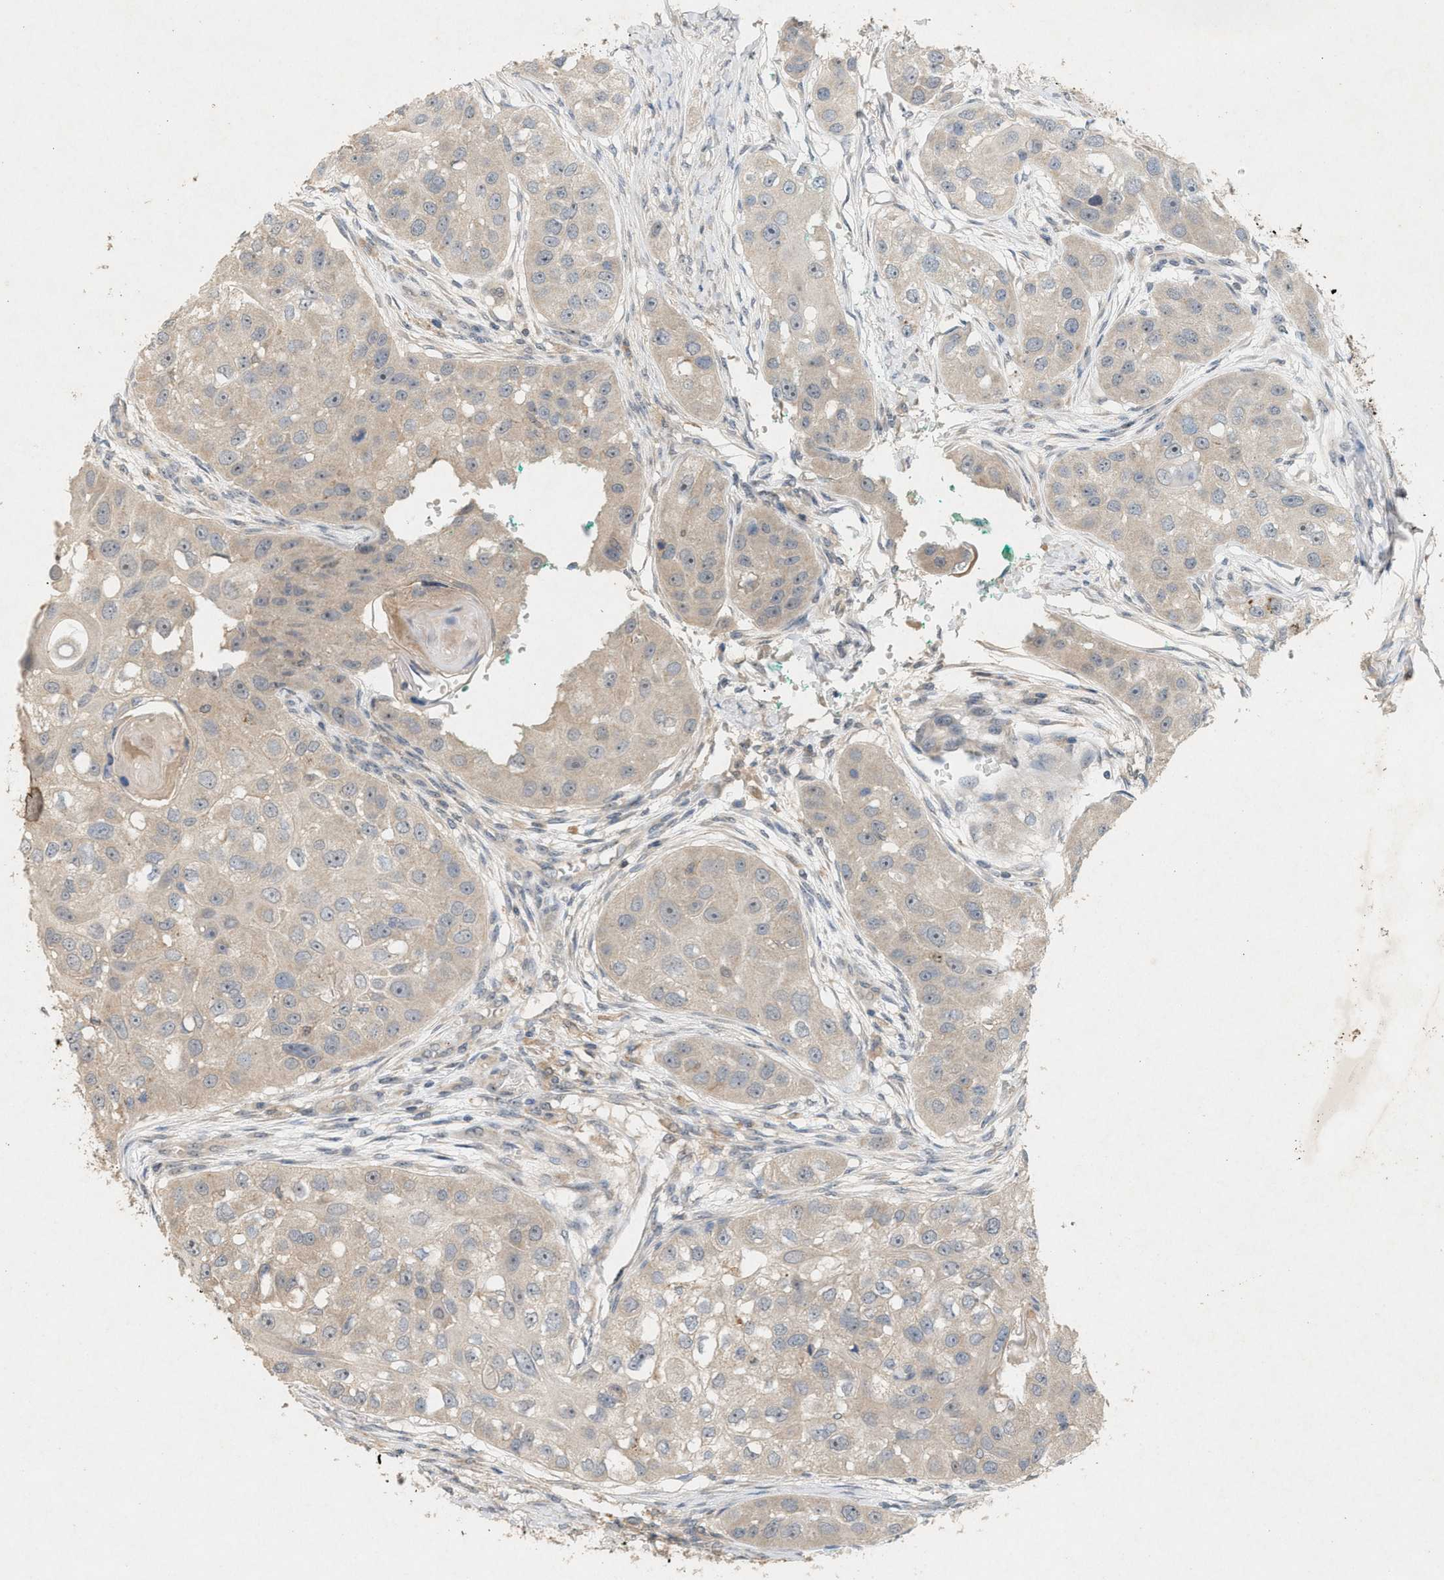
{"staining": {"intensity": "negative", "quantity": "none", "location": "none"}, "tissue": "head and neck cancer", "cell_type": "Tumor cells", "image_type": "cancer", "snomed": [{"axis": "morphology", "description": "Normal tissue, NOS"}, {"axis": "morphology", "description": "Squamous cell carcinoma, NOS"}, {"axis": "topography", "description": "Skeletal muscle"}, {"axis": "topography", "description": "Head-Neck"}], "caption": "Immunohistochemical staining of head and neck cancer (squamous cell carcinoma) displays no significant staining in tumor cells. (Brightfield microscopy of DAB (3,3'-diaminobenzidine) immunohistochemistry (IHC) at high magnification).", "gene": "DCAF7", "patient": {"sex": "male", "age": 51}}